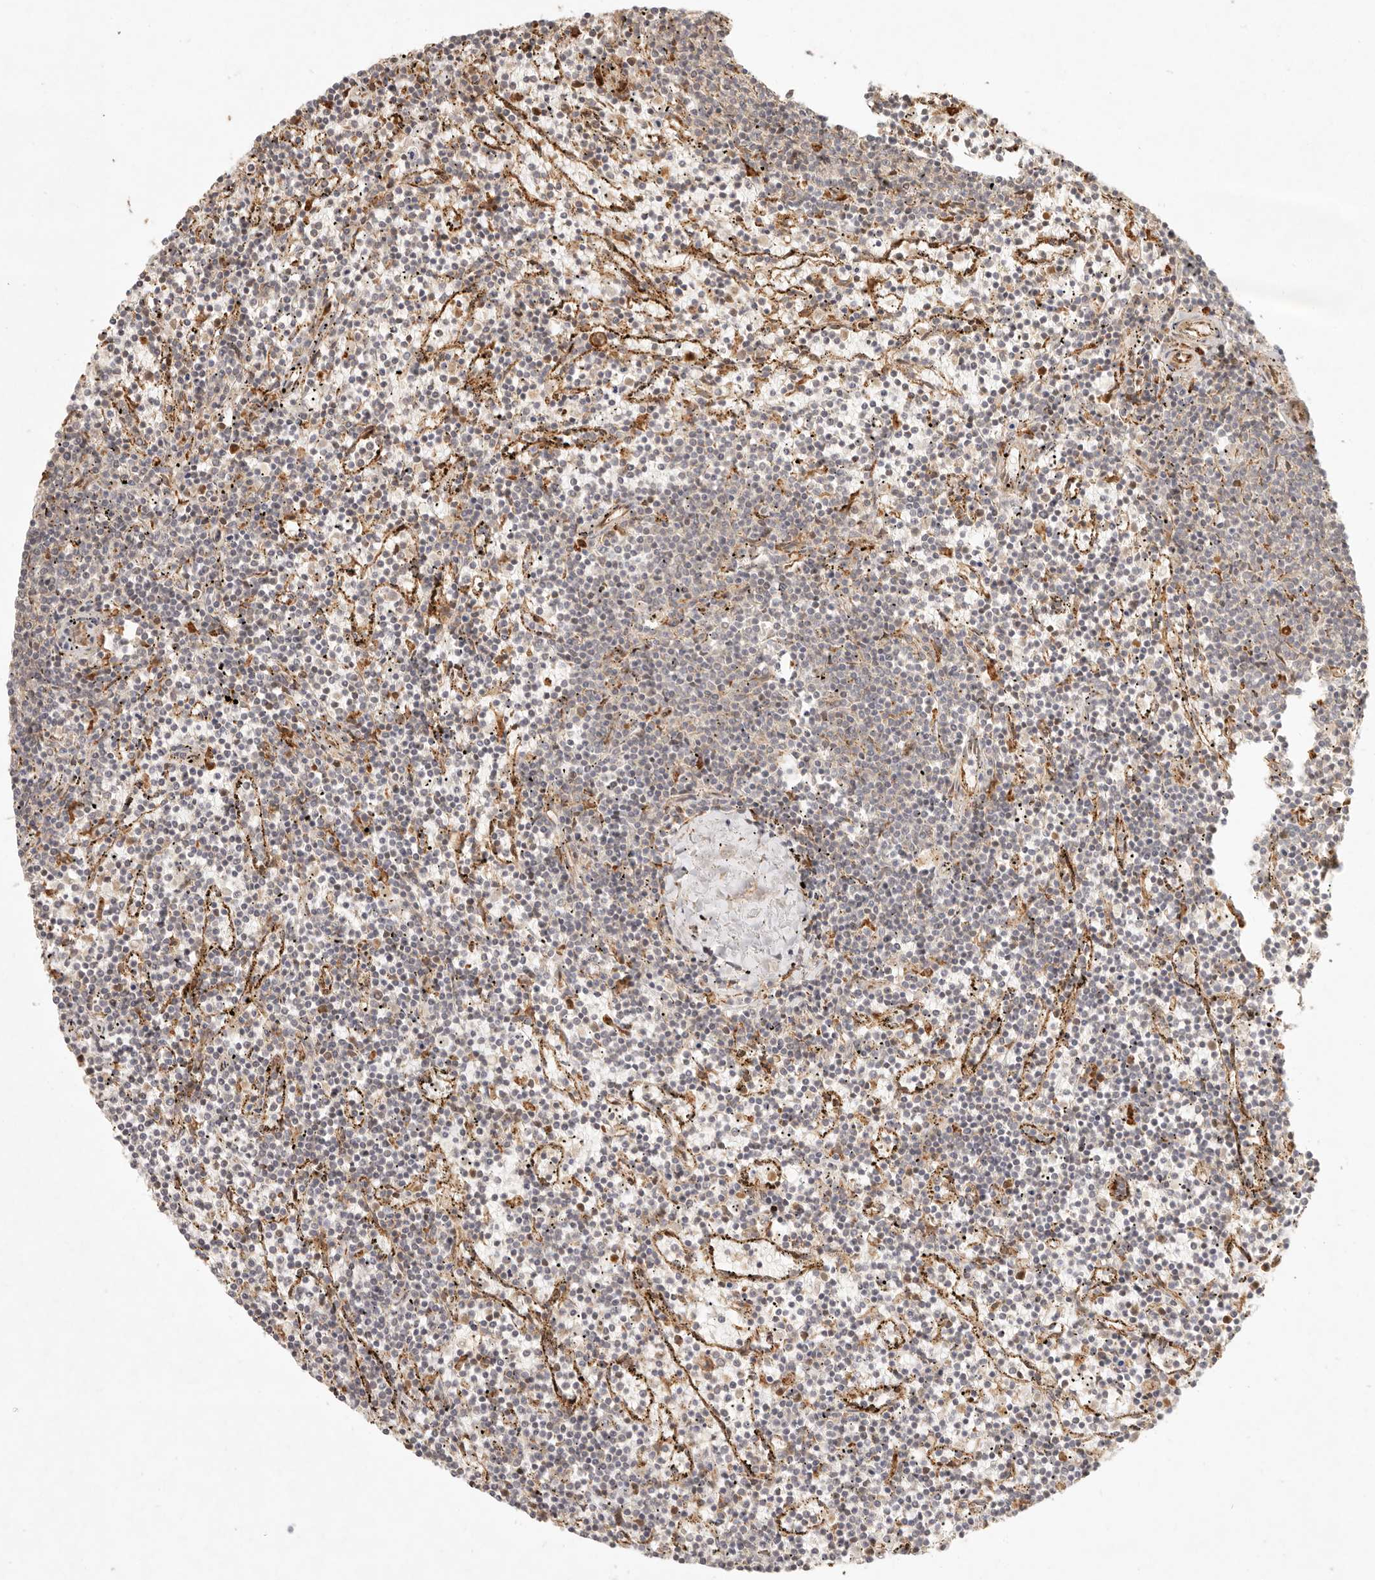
{"staining": {"intensity": "negative", "quantity": "none", "location": "none"}, "tissue": "lymphoma", "cell_type": "Tumor cells", "image_type": "cancer", "snomed": [{"axis": "morphology", "description": "Malignant lymphoma, non-Hodgkin's type, Low grade"}, {"axis": "topography", "description": "Spleen"}], "caption": "Tumor cells show no significant protein positivity in low-grade malignant lymphoma, non-Hodgkin's type.", "gene": "KLHL38", "patient": {"sex": "female", "age": 50}}